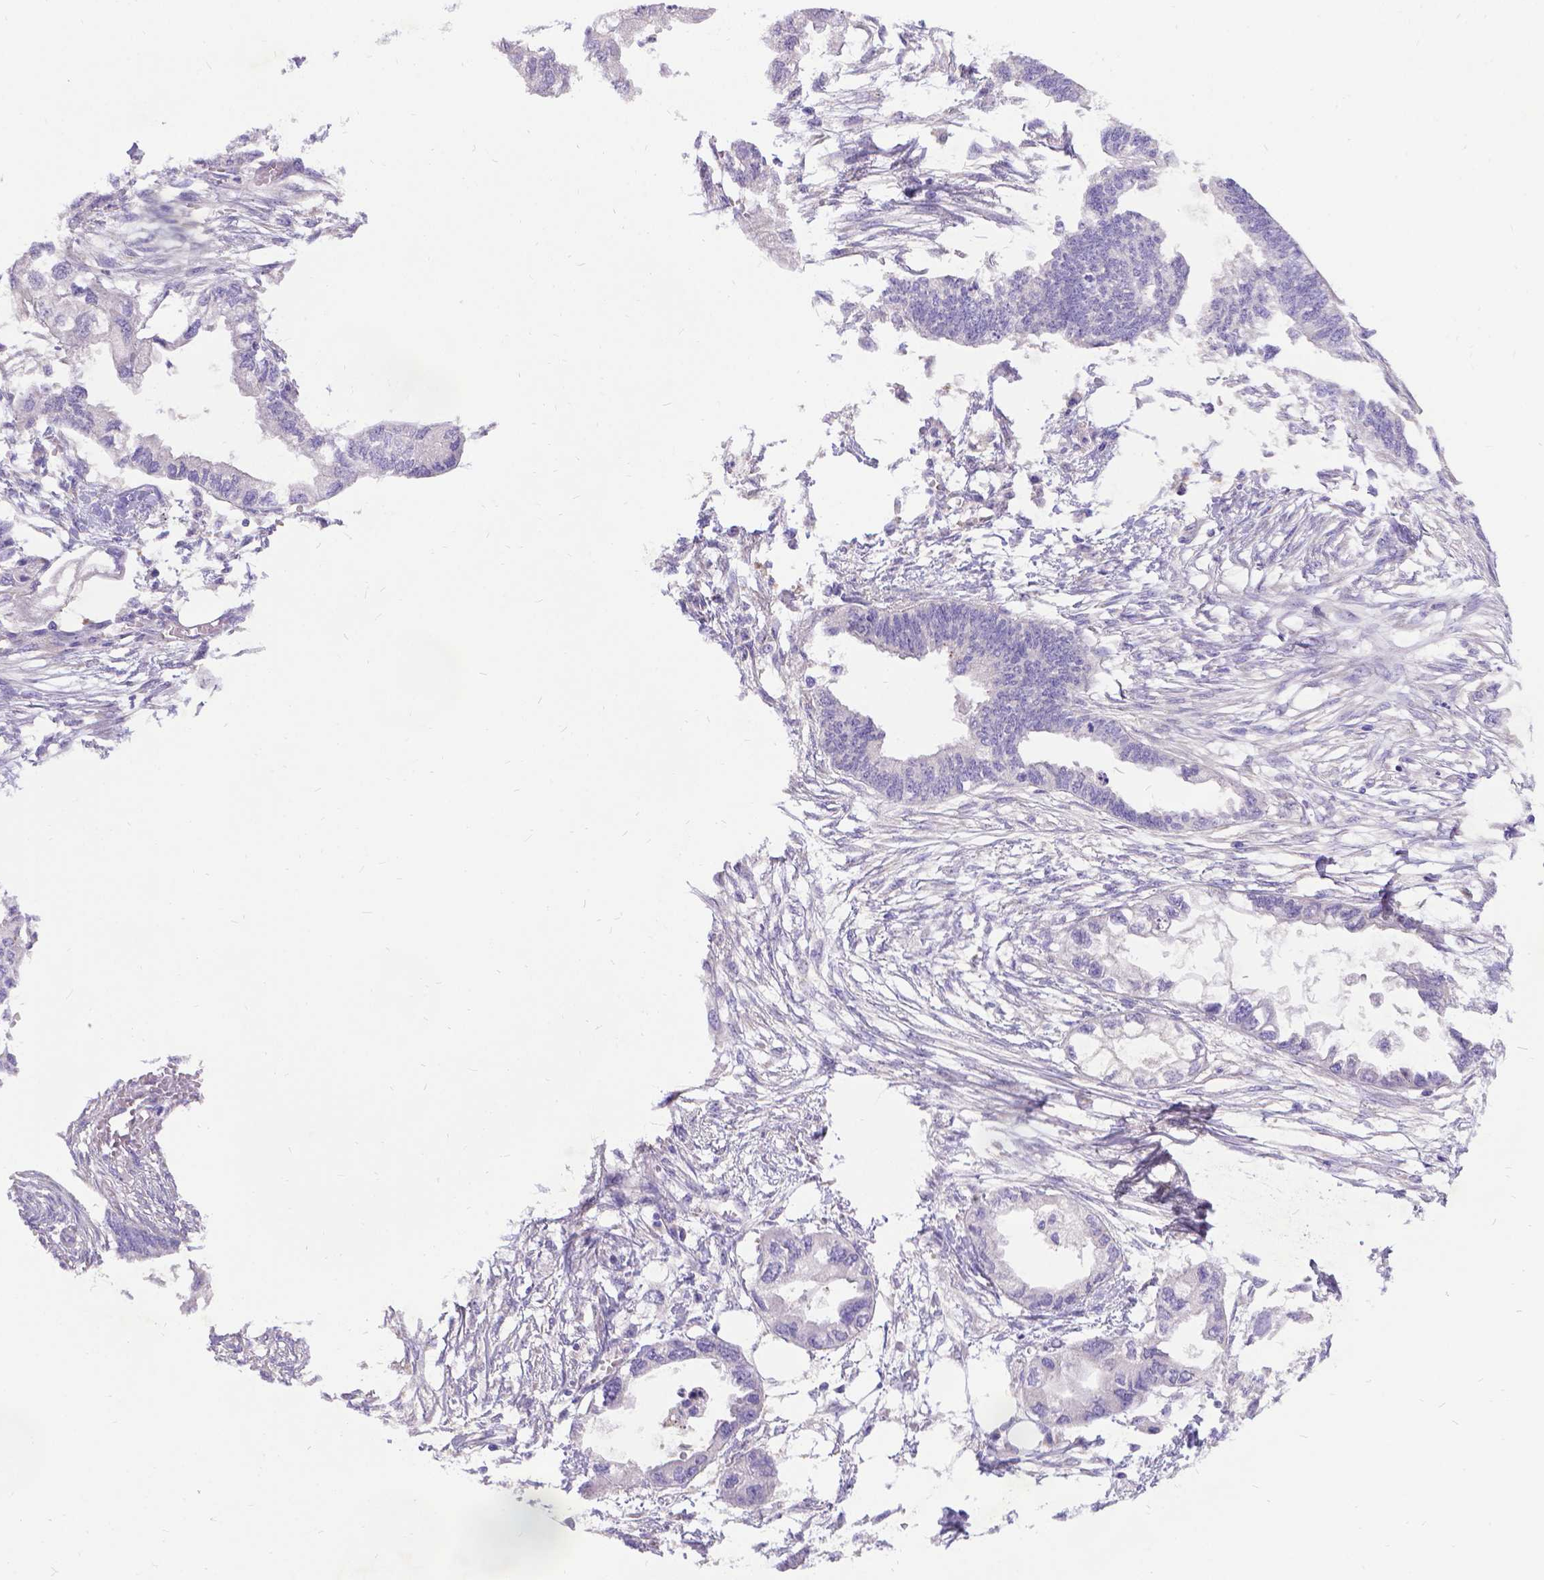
{"staining": {"intensity": "negative", "quantity": "none", "location": "none"}, "tissue": "endometrial cancer", "cell_type": "Tumor cells", "image_type": "cancer", "snomed": [{"axis": "morphology", "description": "Adenocarcinoma, NOS"}, {"axis": "morphology", "description": "Adenocarcinoma, metastatic, NOS"}, {"axis": "topography", "description": "Adipose tissue"}, {"axis": "topography", "description": "Endometrium"}], "caption": "Metastatic adenocarcinoma (endometrial) stained for a protein using IHC displays no expression tumor cells.", "gene": "DENND6A", "patient": {"sex": "female", "age": 67}}